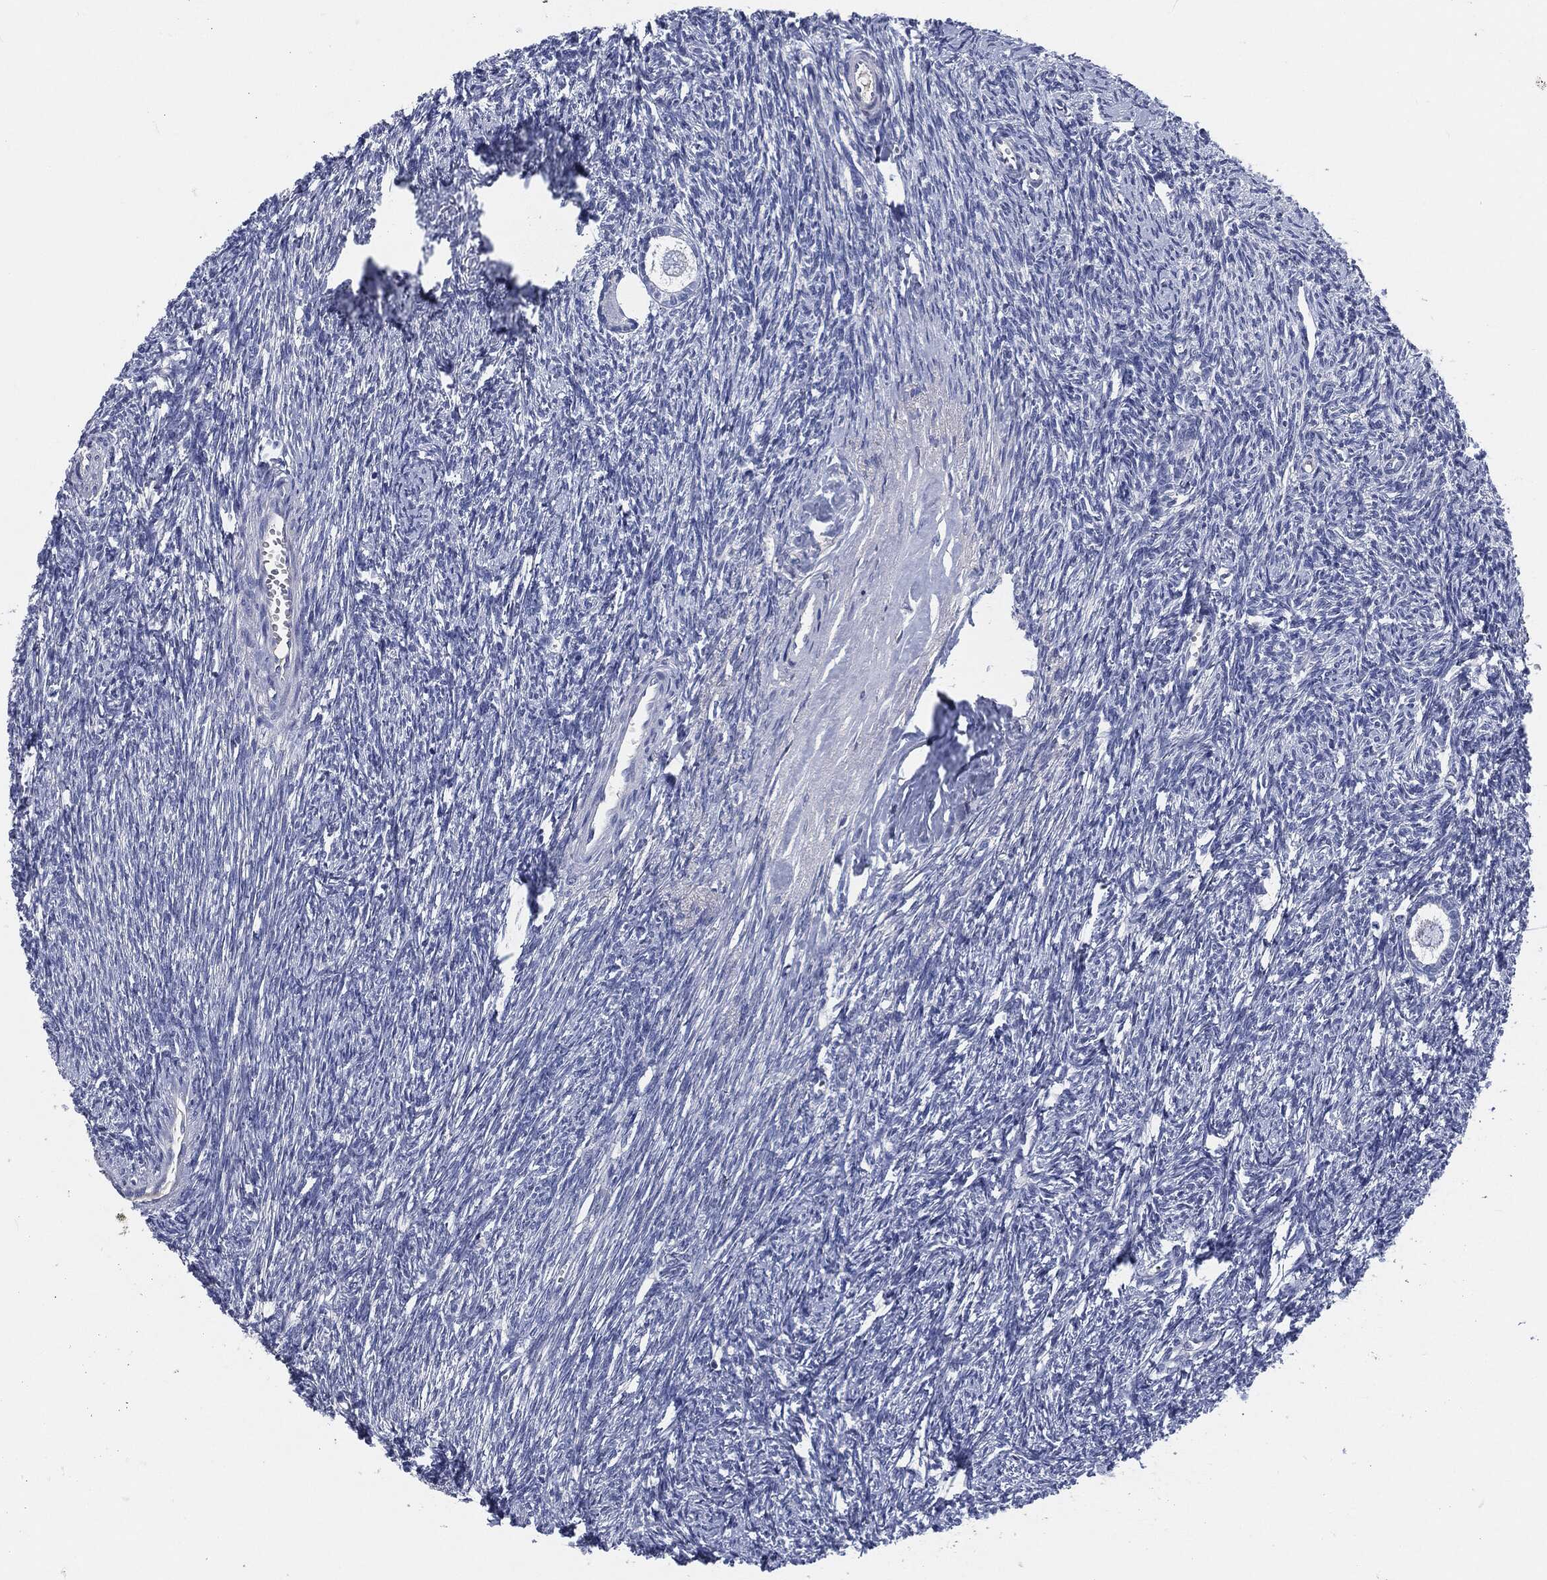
{"staining": {"intensity": "negative", "quantity": "none", "location": "none"}, "tissue": "ovary", "cell_type": "Follicle cells", "image_type": "normal", "snomed": [{"axis": "morphology", "description": "Normal tissue, NOS"}, {"axis": "topography", "description": "Fallopian tube"}, {"axis": "topography", "description": "Ovary"}], "caption": "This is an immunohistochemistry (IHC) photomicrograph of benign human ovary. There is no staining in follicle cells.", "gene": "CD27", "patient": {"sex": "female", "age": 33}}